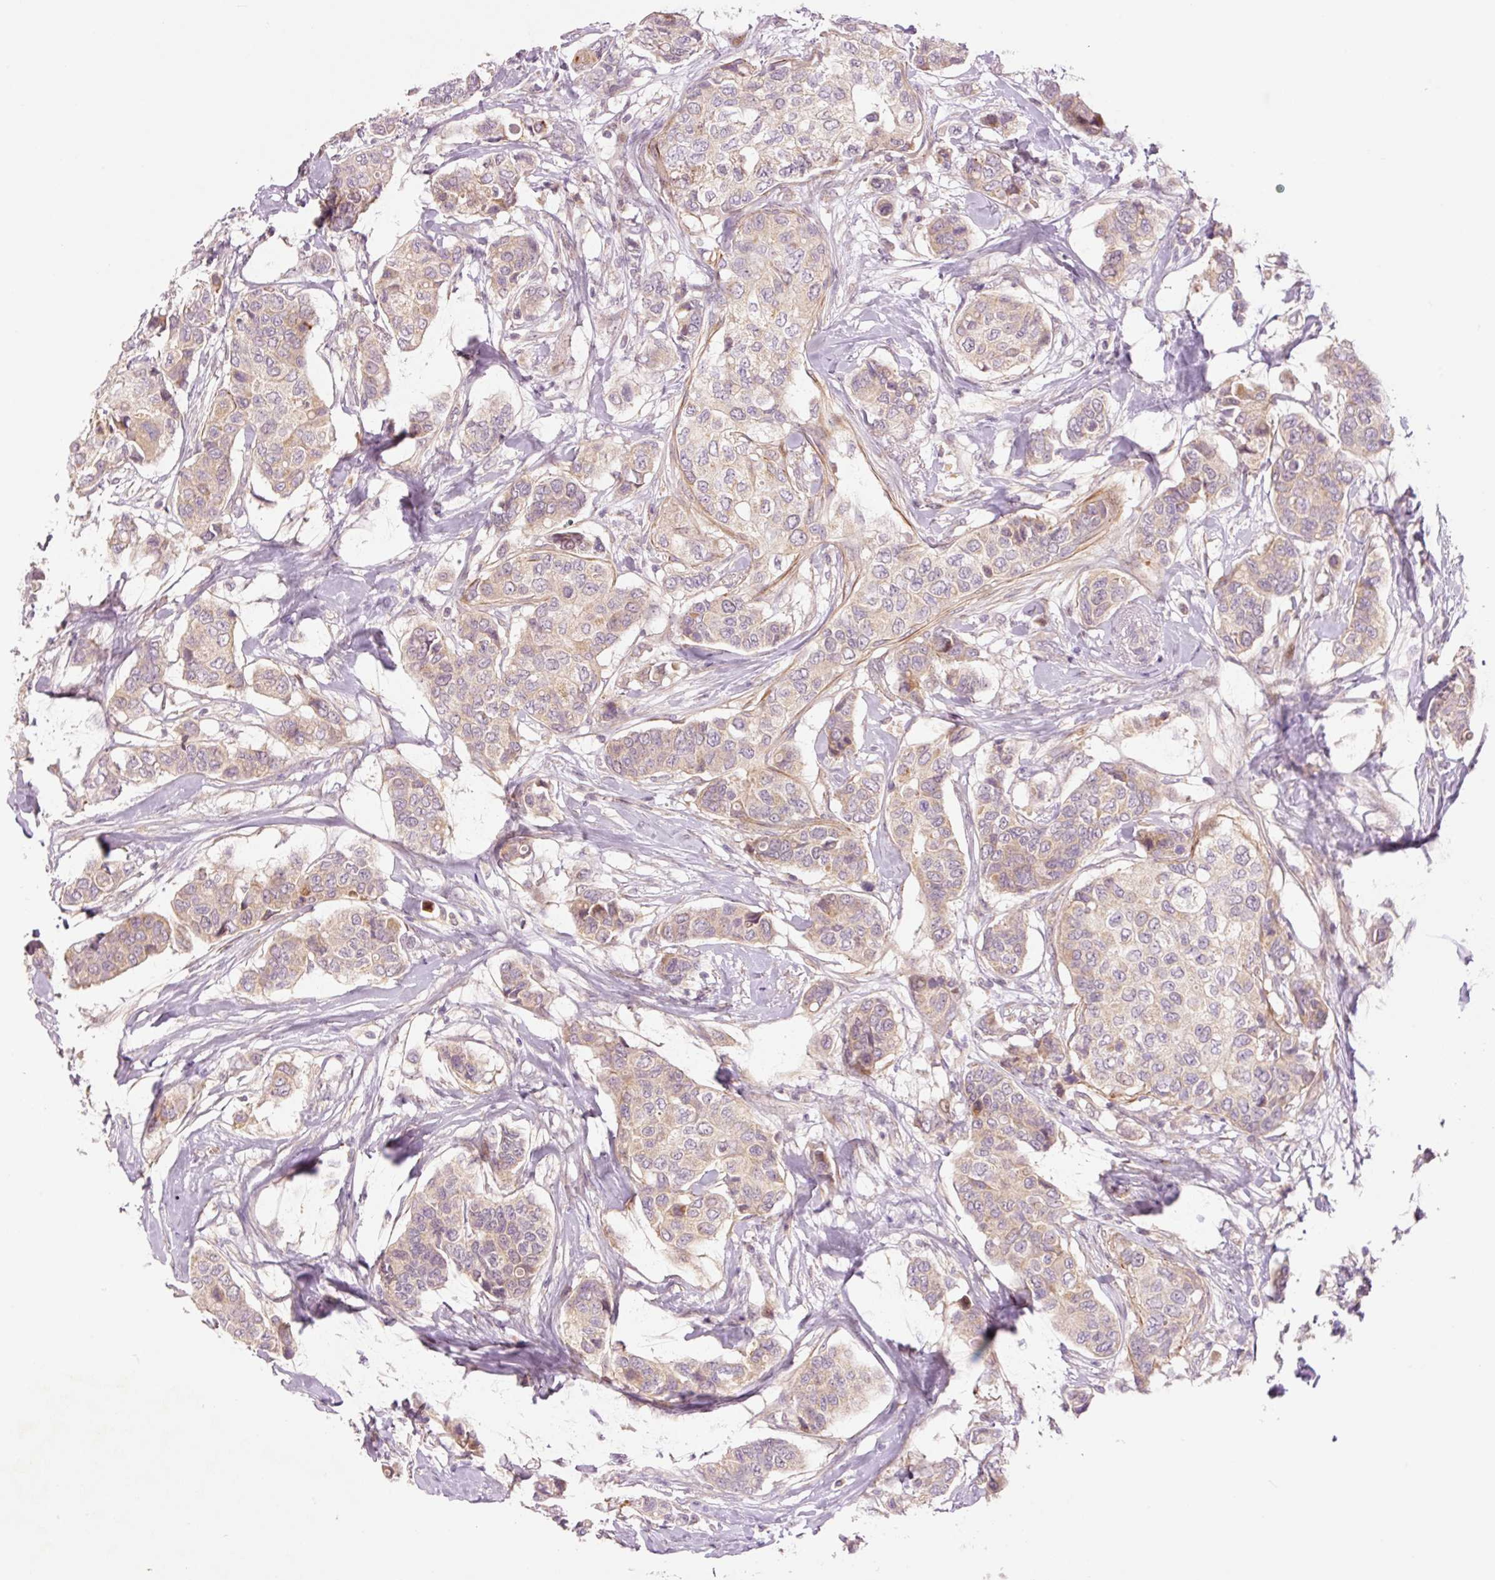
{"staining": {"intensity": "weak", "quantity": "25%-75%", "location": "cytoplasmic/membranous"}, "tissue": "breast cancer", "cell_type": "Tumor cells", "image_type": "cancer", "snomed": [{"axis": "morphology", "description": "Lobular carcinoma"}, {"axis": "topography", "description": "Breast"}], "caption": "A photomicrograph of breast cancer stained for a protein exhibits weak cytoplasmic/membranous brown staining in tumor cells.", "gene": "SLC29A3", "patient": {"sex": "female", "age": 51}}